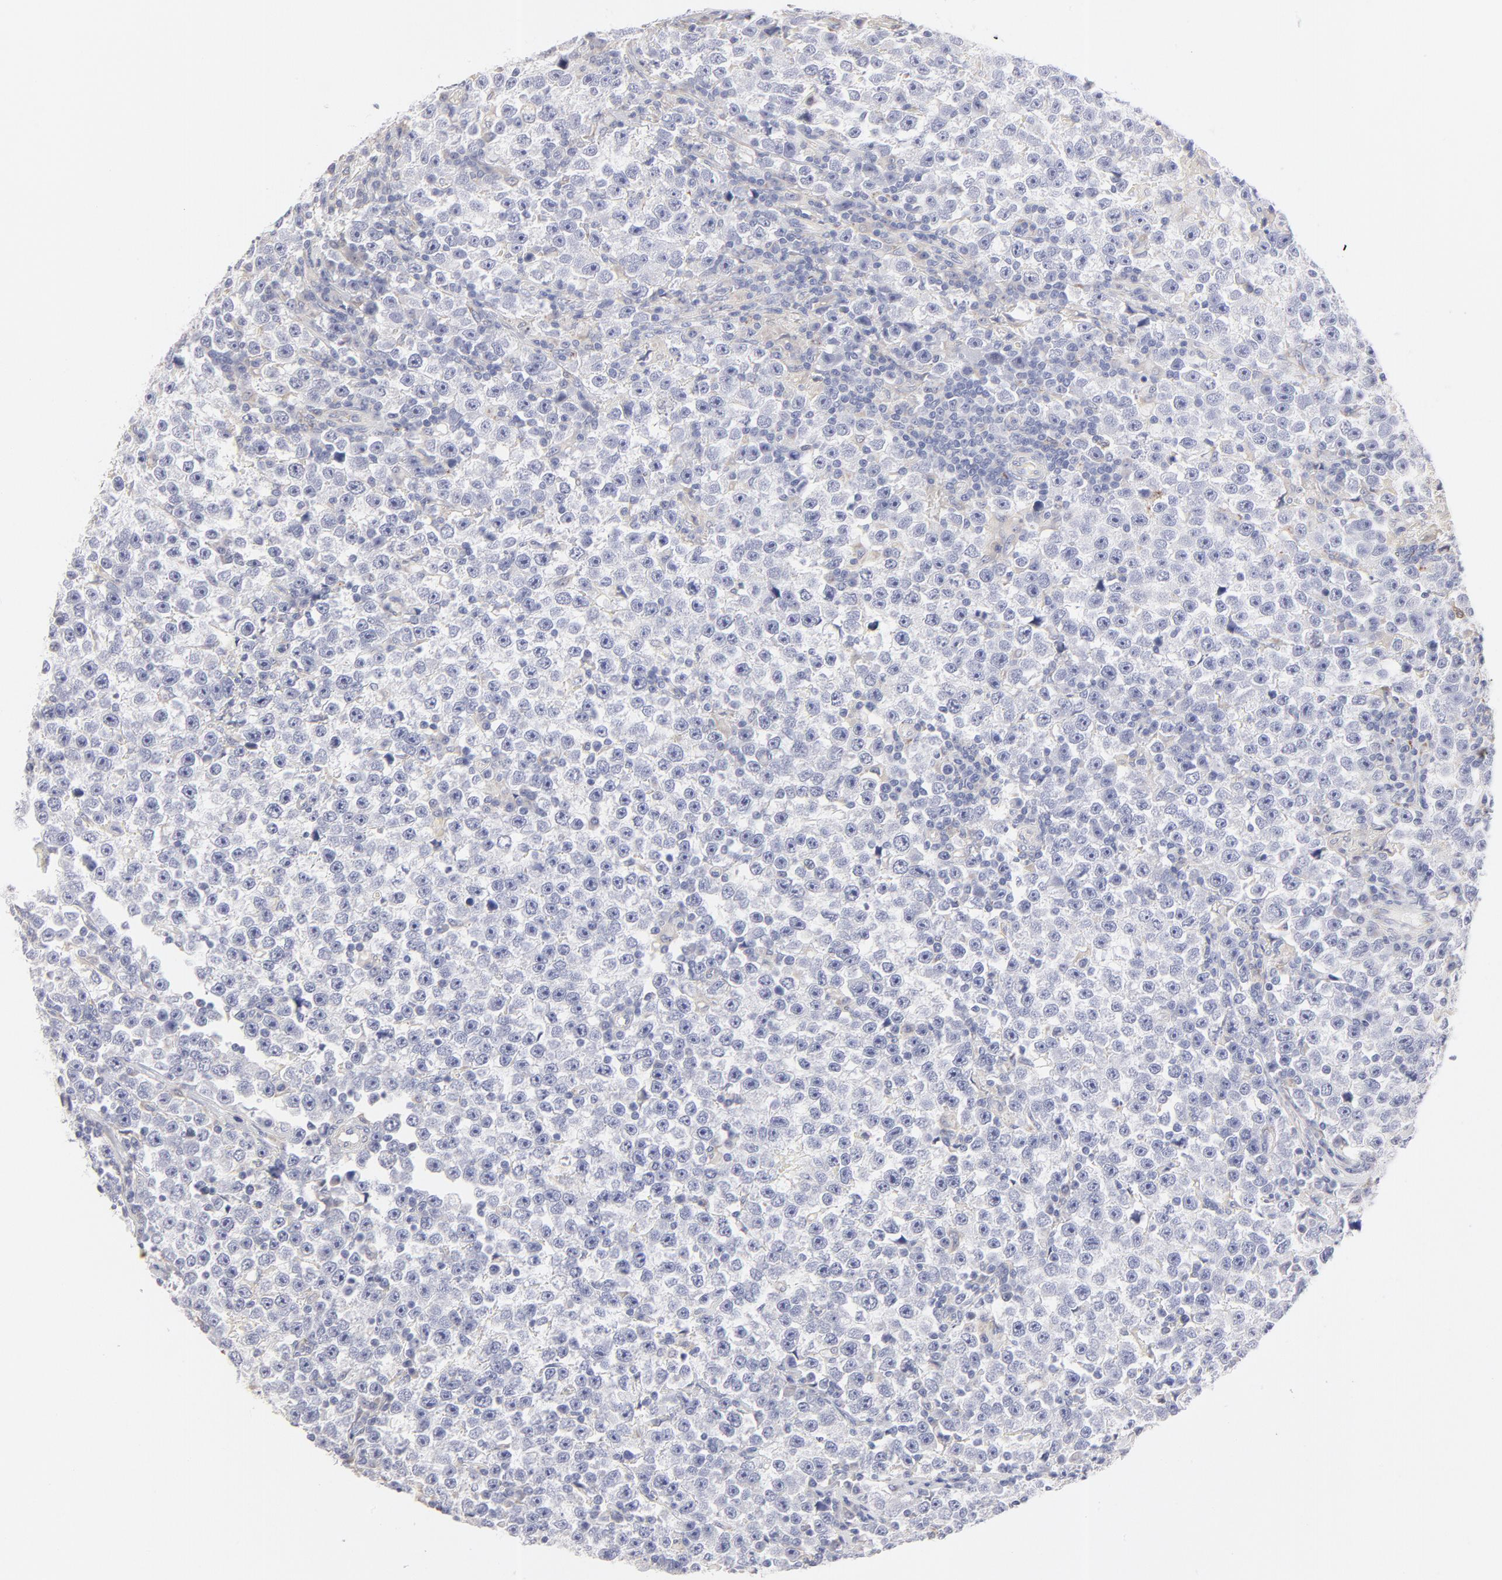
{"staining": {"intensity": "negative", "quantity": "none", "location": "none"}, "tissue": "testis cancer", "cell_type": "Tumor cells", "image_type": "cancer", "snomed": [{"axis": "morphology", "description": "Seminoma, NOS"}, {"axis": "topography", "description": "Testis"}], "caption": "Immunohistochemistry photomicrograph of neoplastic tissue: human testis cancer stained with DAB (3,3'-diaminobenzidine) exhibits no significant protein expression in tumor cells. Nuclei are stained in blue.", "gene": "TST", "patient": {"sex": "male", "age": 43}}